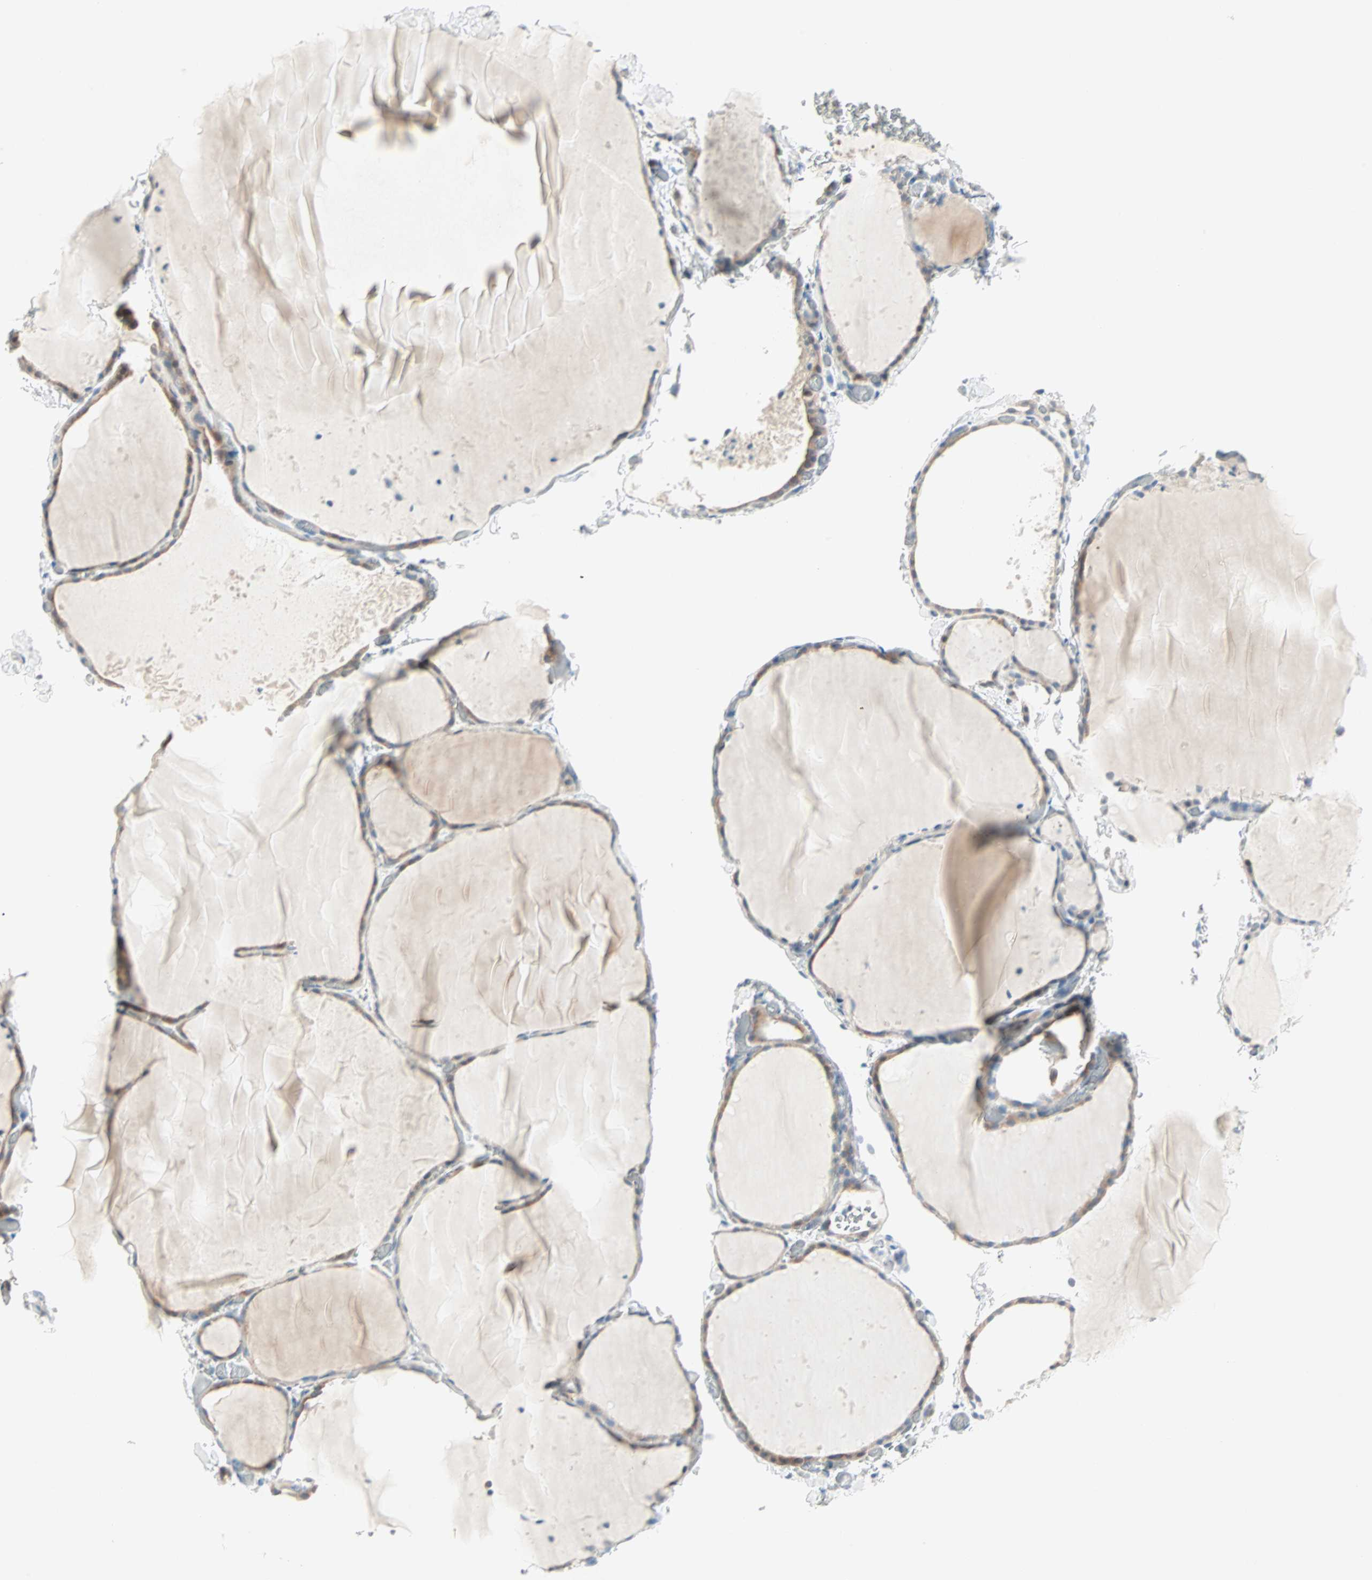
{"staining": {"intensity": "moderate", "quantity": "25%-75%", "location": "cytoplasmic/membranous"}, "tissue": "thyroid gland", "cell_type": "Glandular cells", "image_type": "normal", "snomed": [{"axis": "morphology", "description": "Normal tissue, NOS"}, {"axis": "topography", "description": "Thyroid gland"}], "caption": "Immunohistochemical staining of normal thyroid gland exhibits moderate cytoplasmic/membranous protein expression in approximately 25%-75% of glandular cells.", "gene": "SULT1C2", "patient": {"sex": "female", "age": 22}}